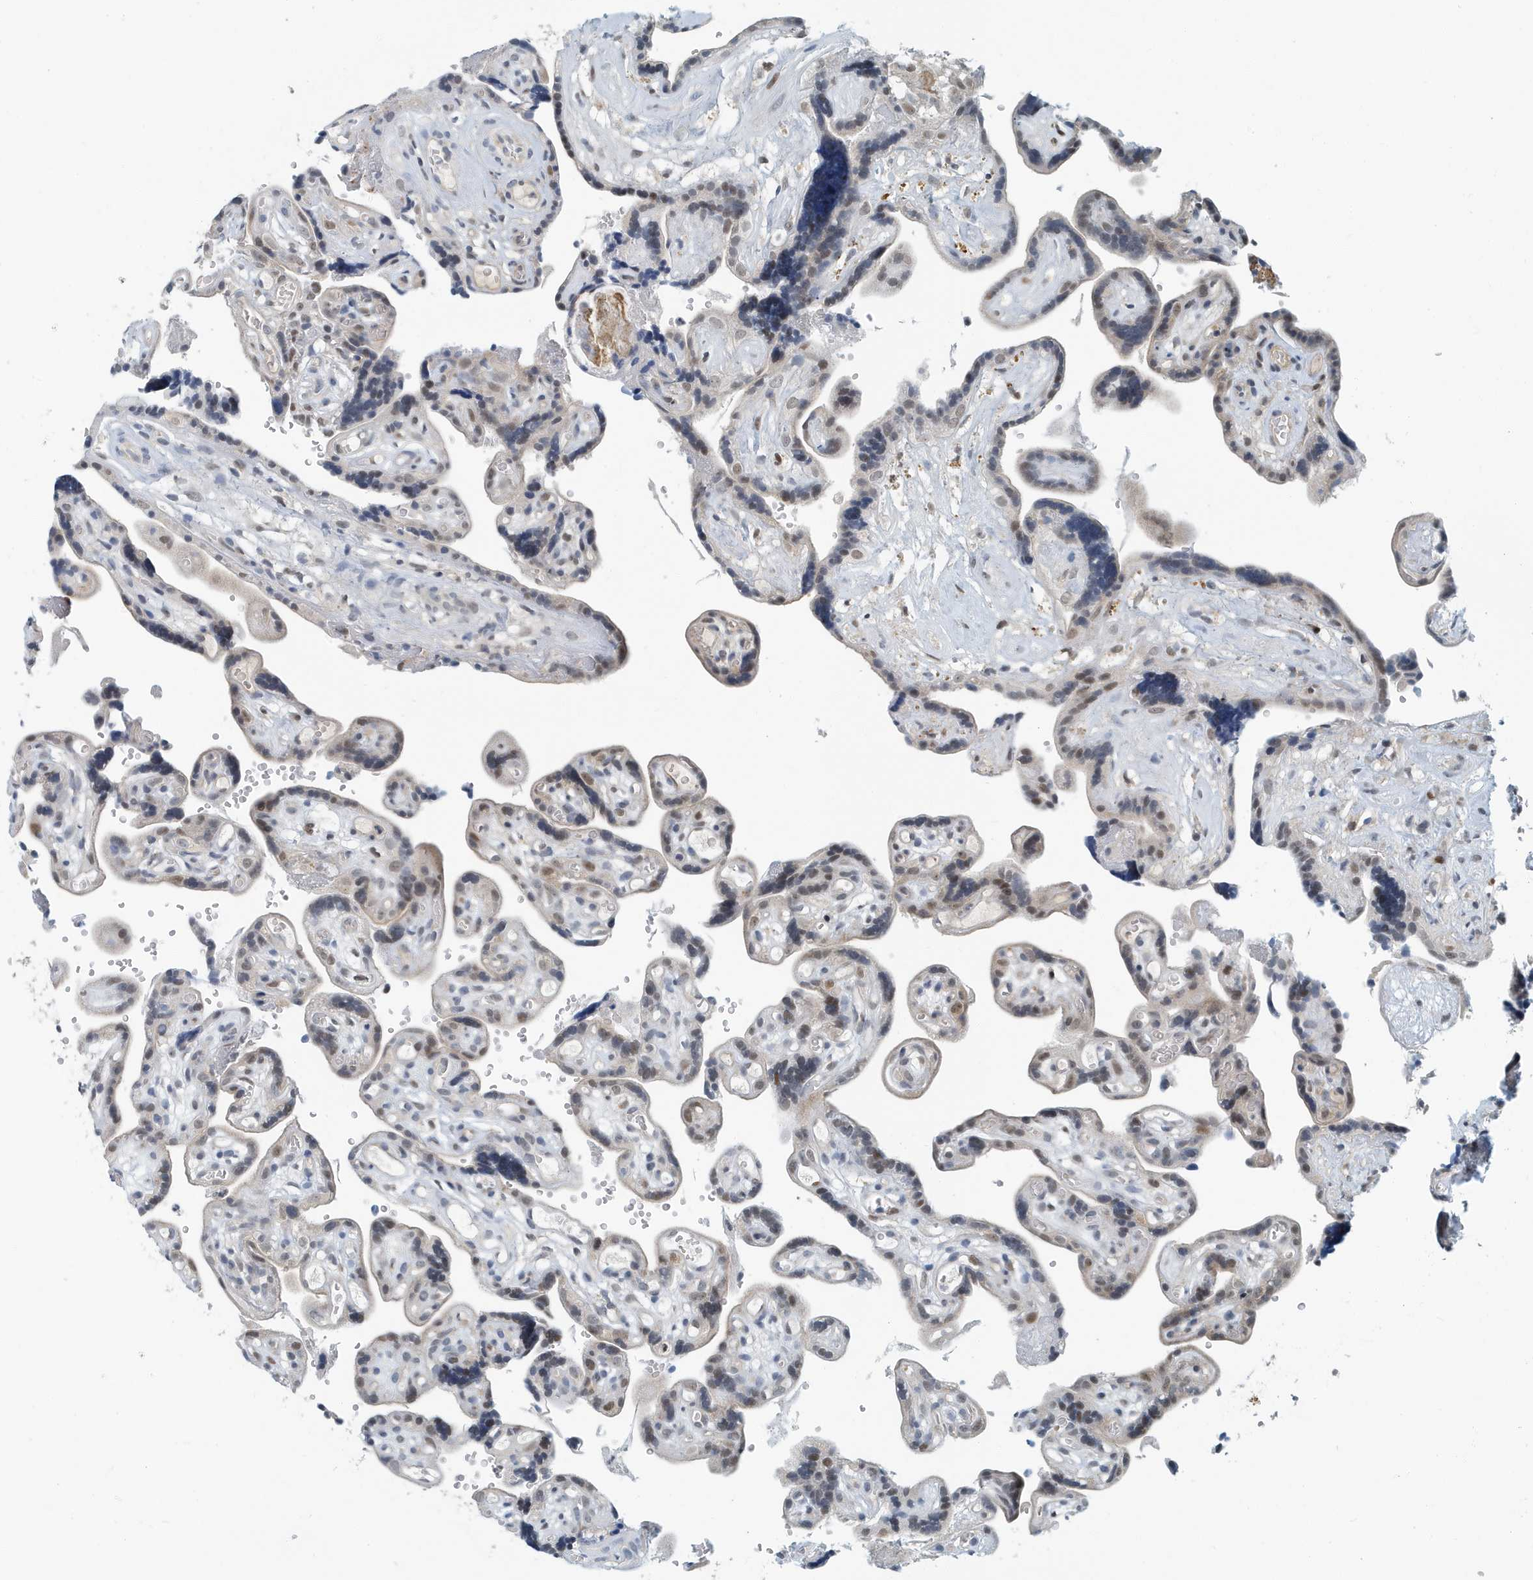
{"staining": {"intensity": "moderate", "quantity": ">75%", "location": "cytoplasmic/membranous,nuclear"}, "tissue": "placenta", "cell_type": "Decidual cells", "image_type": "normal", "snomed": [{"axis": "morphology", "description": "Normal tissue, NOS"}, {"axis": "topography", "description": "Placenta"}], "caption": "A medium amount of moderate cytoplasmic/membranous,nuclear expression is identified in approximately >75% of decidual cells in normal placenta. (Stains: DAB (3,3'-diaminobenzidine) in brown, nuclei in blue, Microscopy: brightfield microscopy at high magnification).", "gene": "KIF15", "patient": {"sex": "female", "age": 30}}